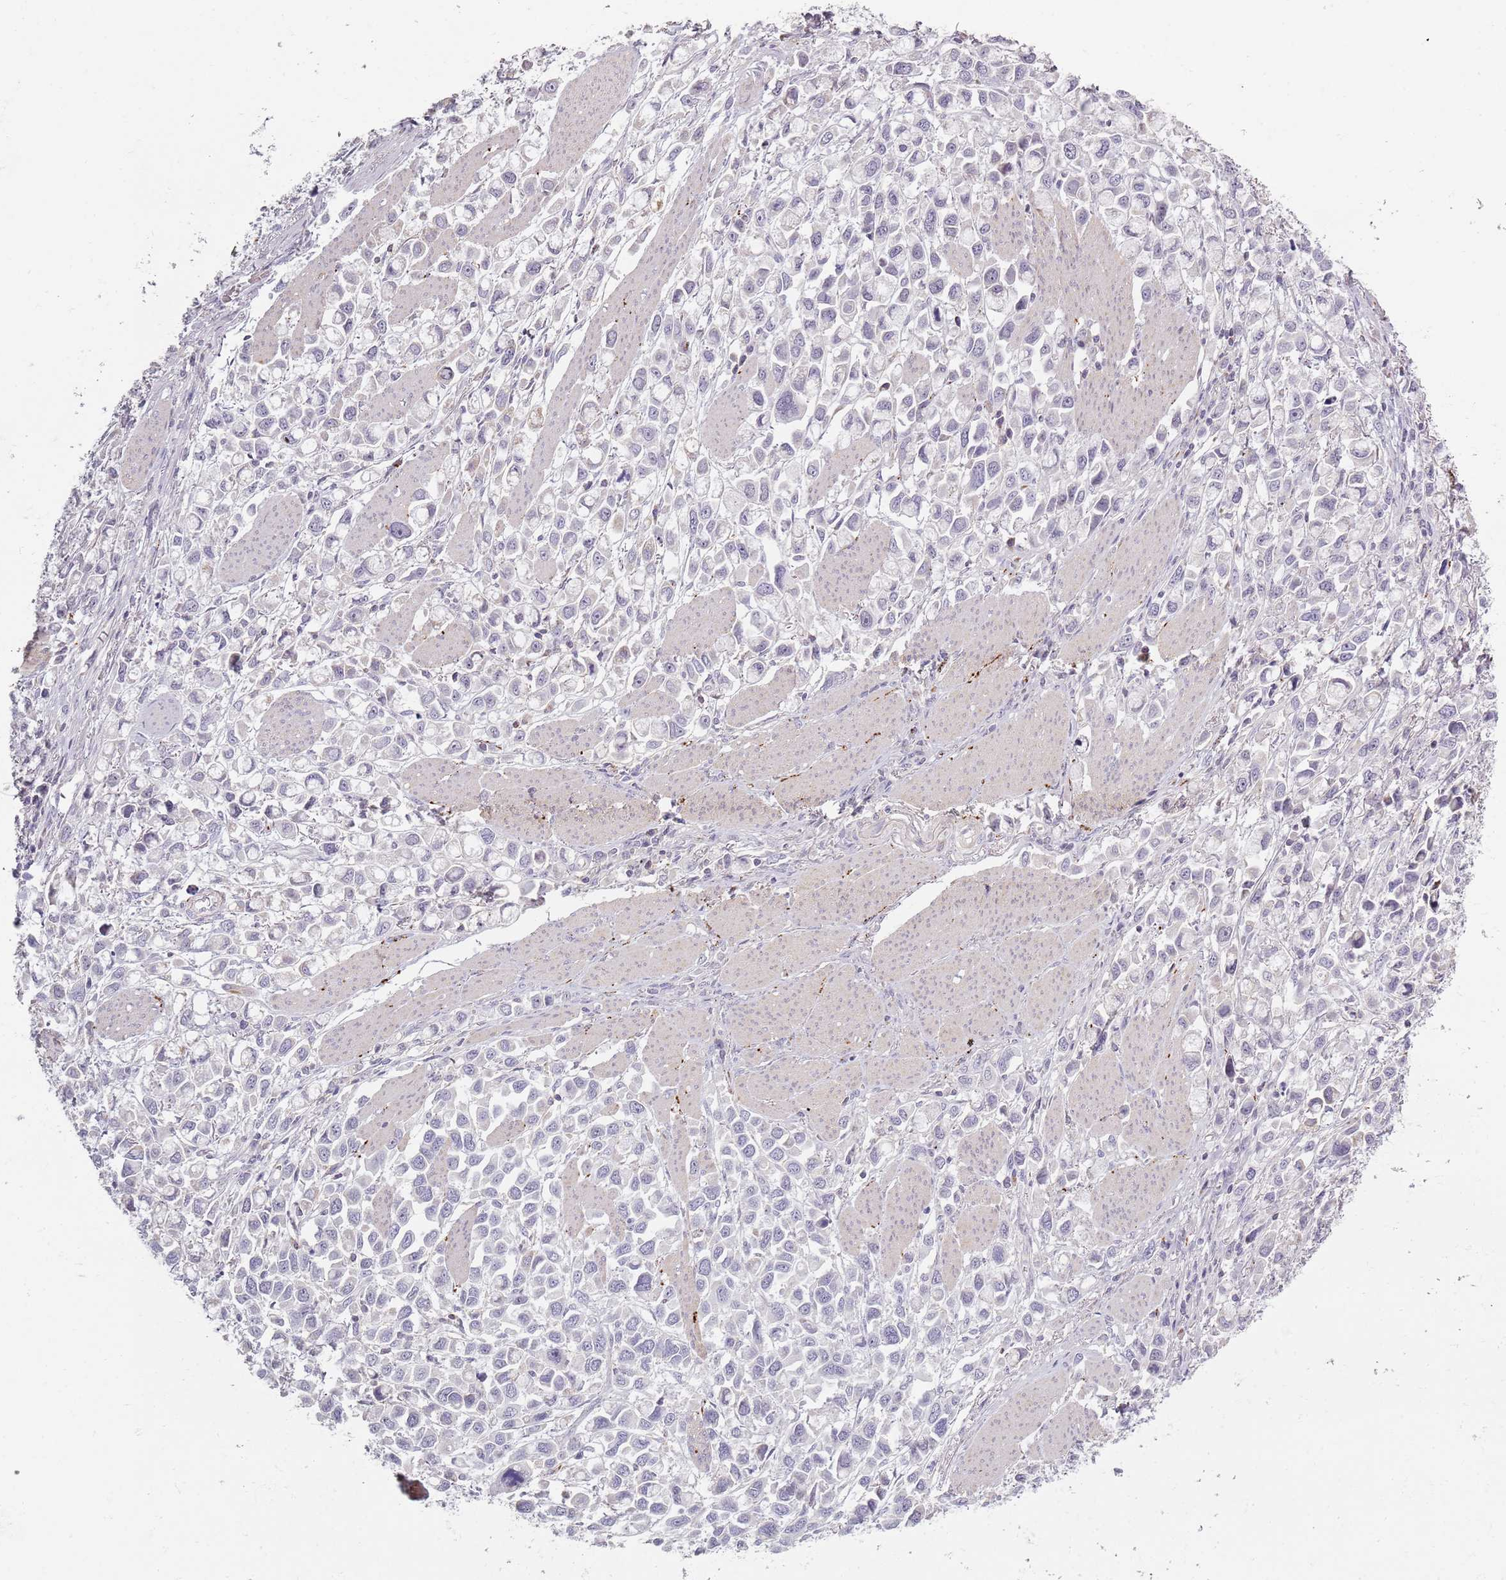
{"staining": {"intensity": "negative", "quantity": "none", "location": "none"}, "tissue": "stomach cancer", "cell_type": "Tumor cells", "image_type": "cancer", "snomed": [{"axis": "morphology", "description": "Adenocarcinoma, NOS"}, {"axis": "topography", "description": "Stomach"}], "caption": "Tumor cells are negative for protein expression in human stomach cancer. The staining is performed using DAB (3,3'-diaminobenzidine) brown chromogen with nuclei counter-stained in using hematoxylin.", "gene": "SYNGR3", "patient": {"sex": "female", "age": 81}}